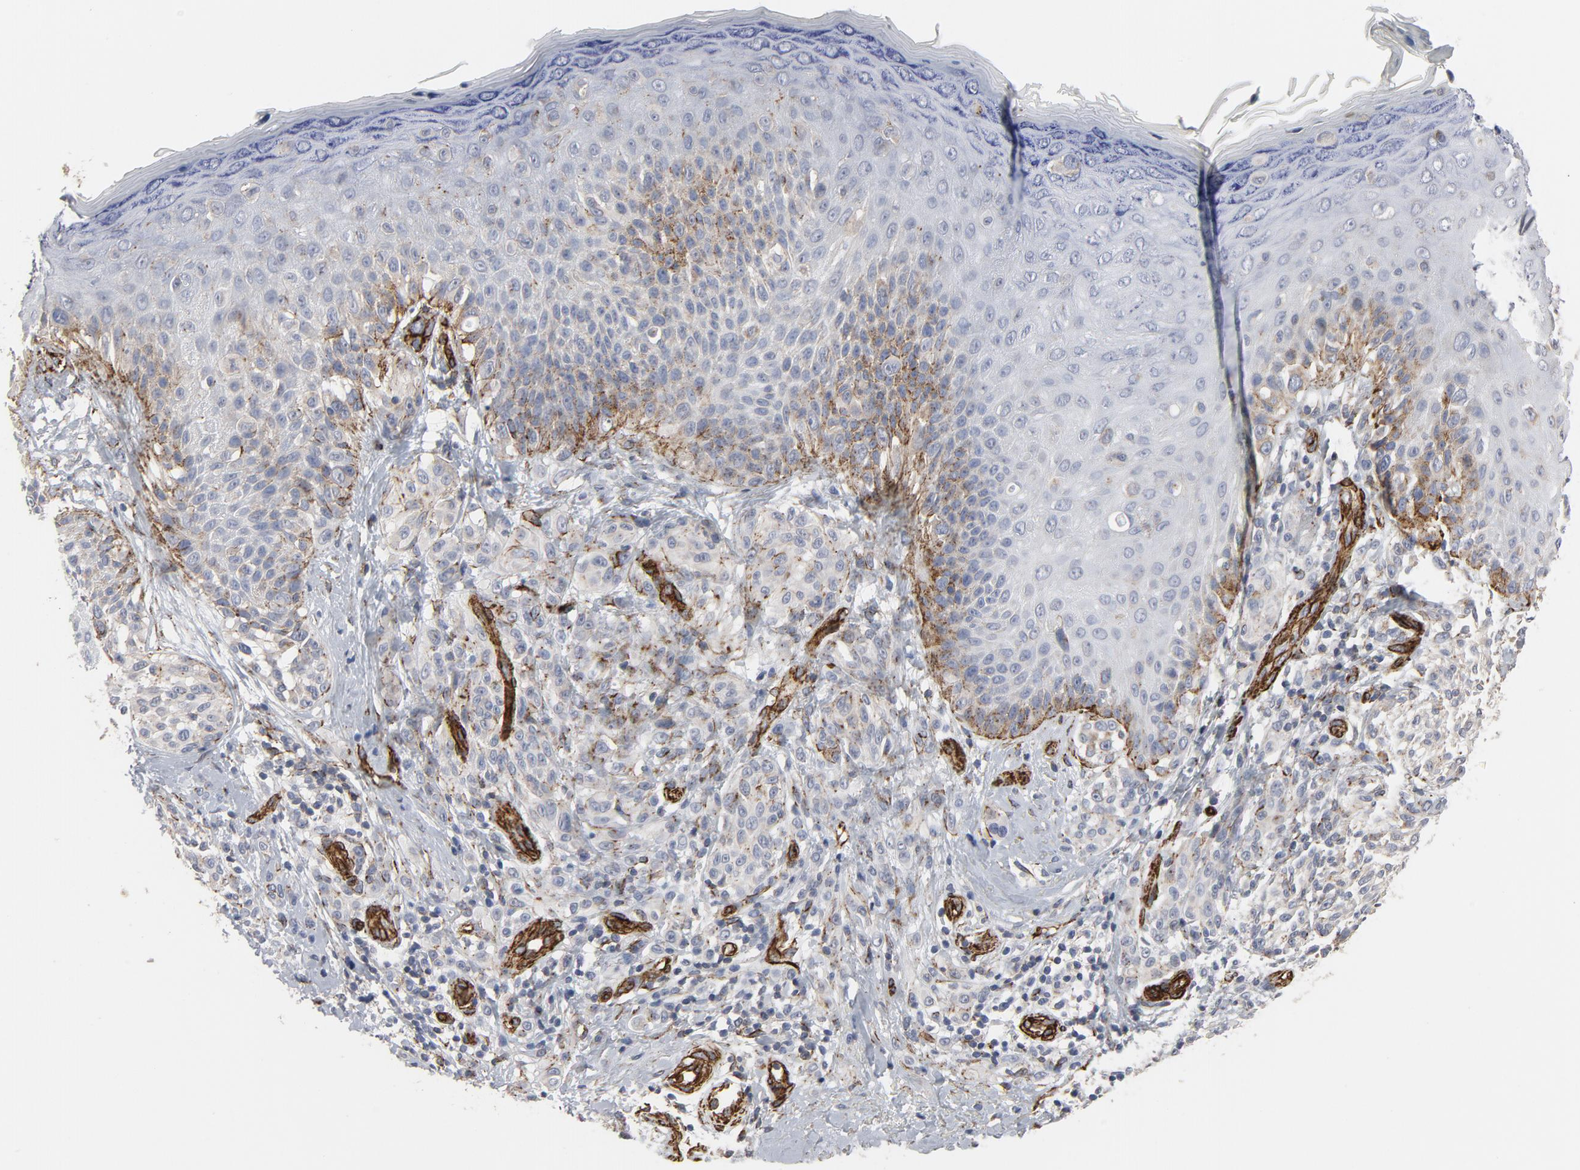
{"staining": {"intensity": "moderate", "quantity": "<25%", "location": "cytoplasmic/membranous"}, "tissue": "melanoma", "cell_type": "Tumor cells", "image_type": "cancer", "snomed": [{"axis": "morphology", "description": "Malignant melanoma, NOS"}, {"axis": "topography", "description": "Skin"}], "caption": "Tumor cells display low levels of moderate cytoplasmic/membranous expression in about <25% of cells in human melanoma.", "gene": "GNG2", "patient": {"sex": "male", "age": 57}}